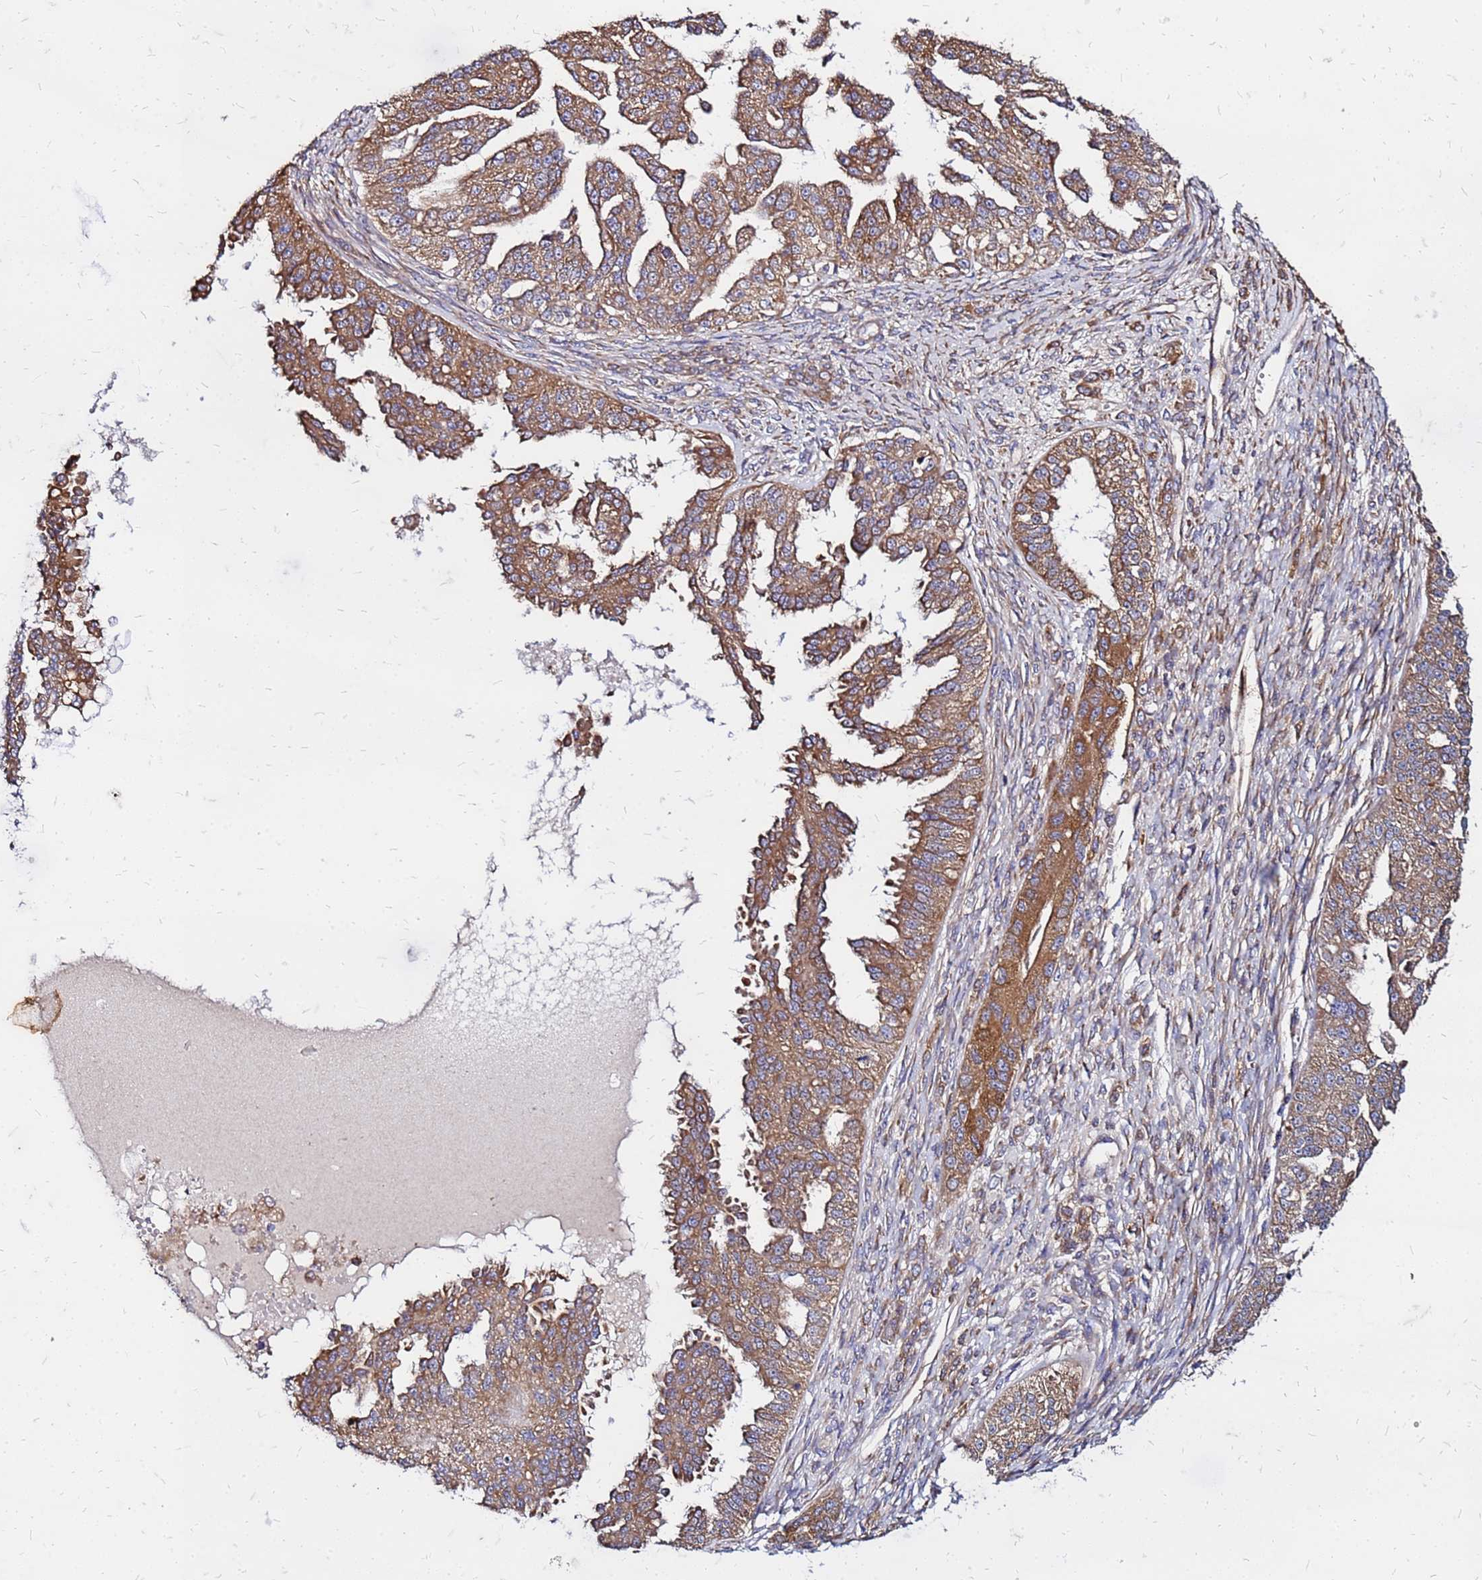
{"staining": {"intensity": "moderate", "quantity": ">75%", "location": "cytoplasmic/membranous"}, "tissue": "ovarian cancer", "cell_type": "Tumor cells", "image_type": "cancer", "snomed": [{"axis": "morphology", "description": "Cystadenocarcinoma, serous, NOS"}, {"axis": "topography", "description": "Ovary"}], "caption": "Human ovarian cancer stained for a protein (brown) displays moderate cytoplasmic/membranous positive staining in about >75% of tumor cells.", "gene": "VMO1", "patient": {"sex": "female", "age": 58}}